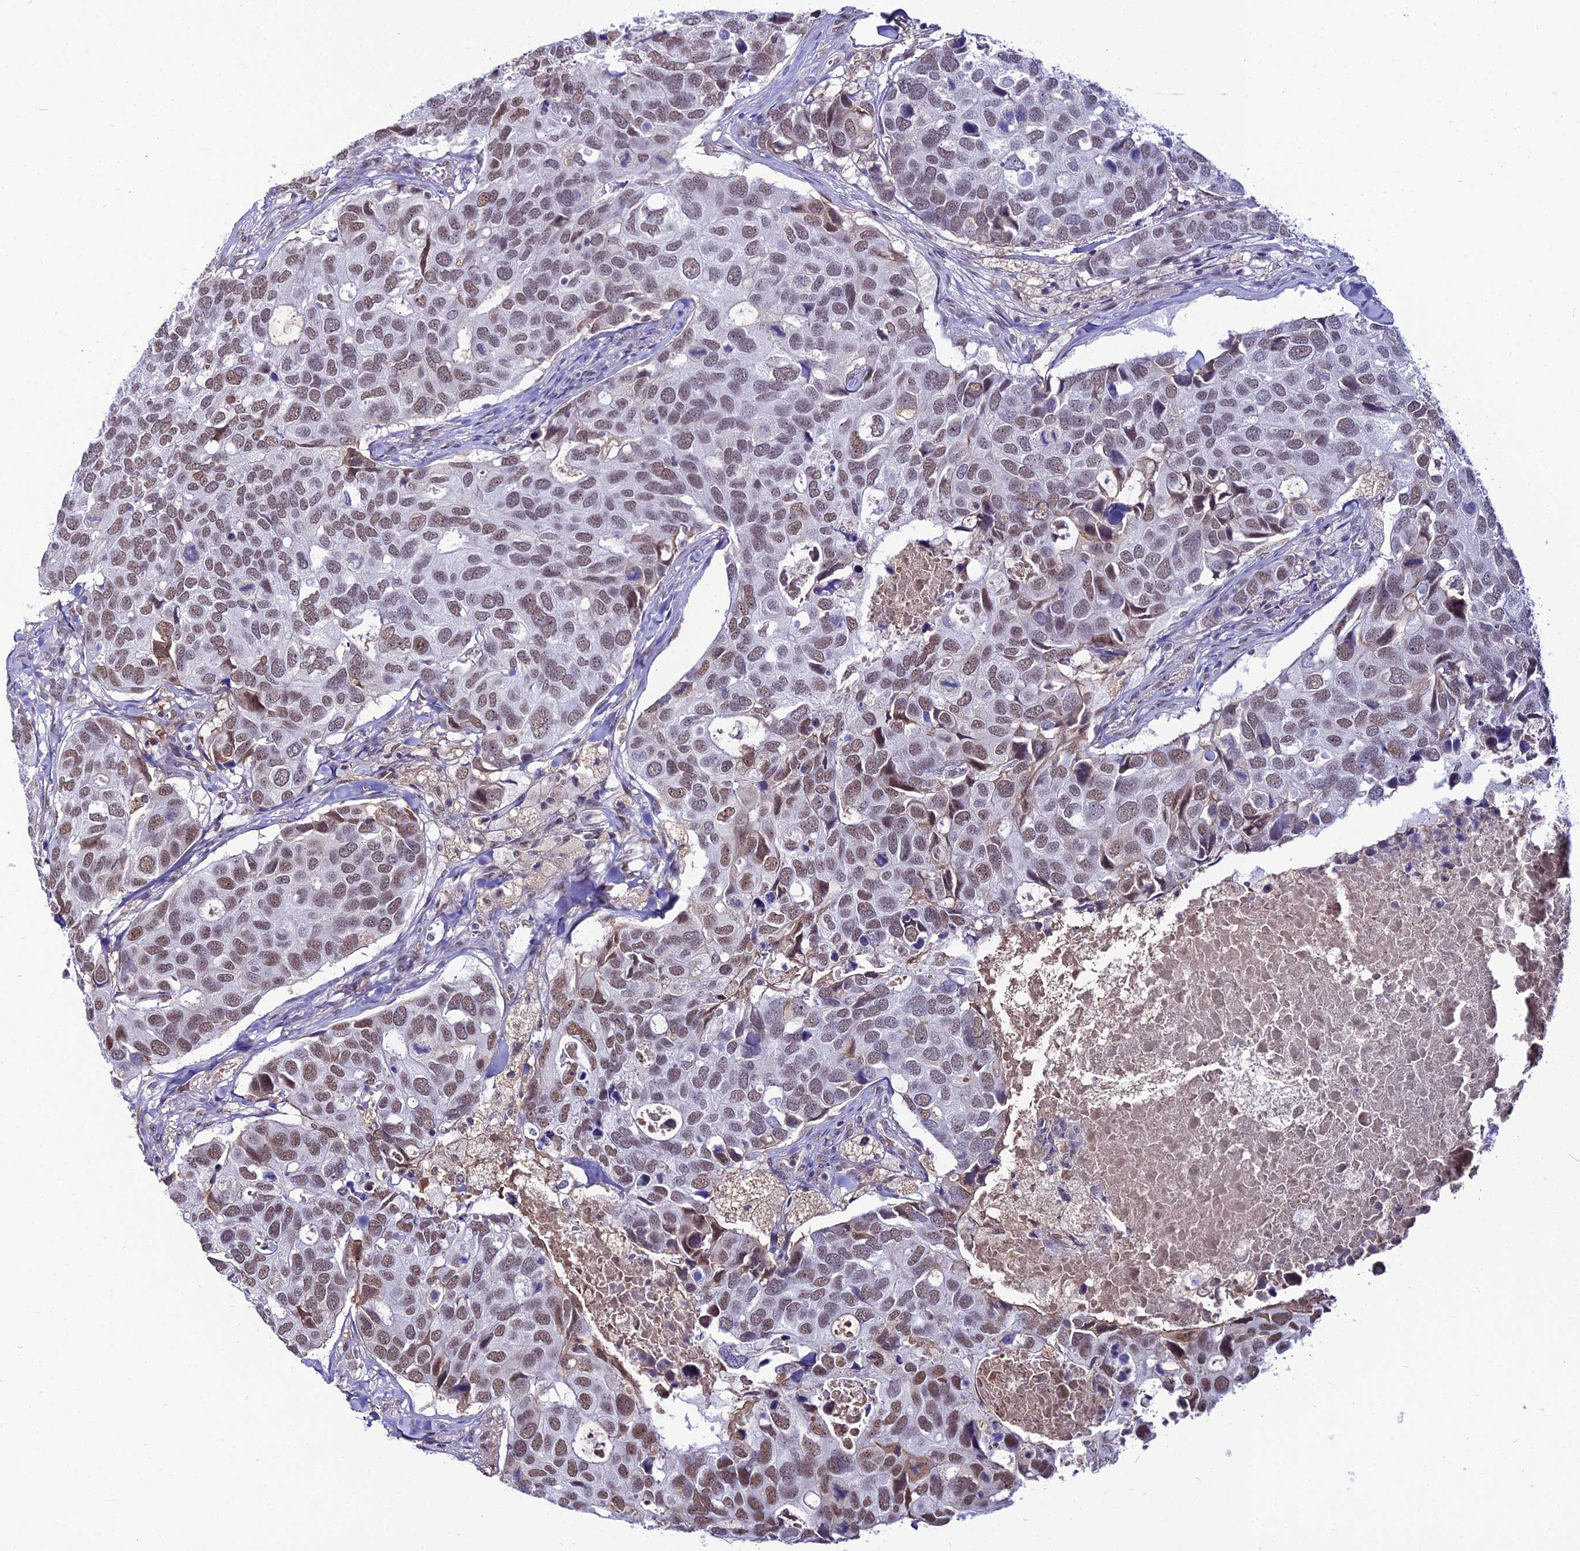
{"staining": {"intensity": "moderate", "quantity": ">75%", "location": "nuclear"}, "tissue": "breast cancer", "cell_type": "Tumor cells", "image_type": "cancer", "snomed": [{"axis": "morphology", "description": "Duct carcinoma"}, {"axis": "topography", "description": "Breast"}], "caption": "Invasive ductal carcinoma (breast) stained with immunohistochemistry exhibits moderate nuclear staining in about >75% of tumor cells.", "gene": "RBM12", "patient": {"sex": "female", "age": 83}}